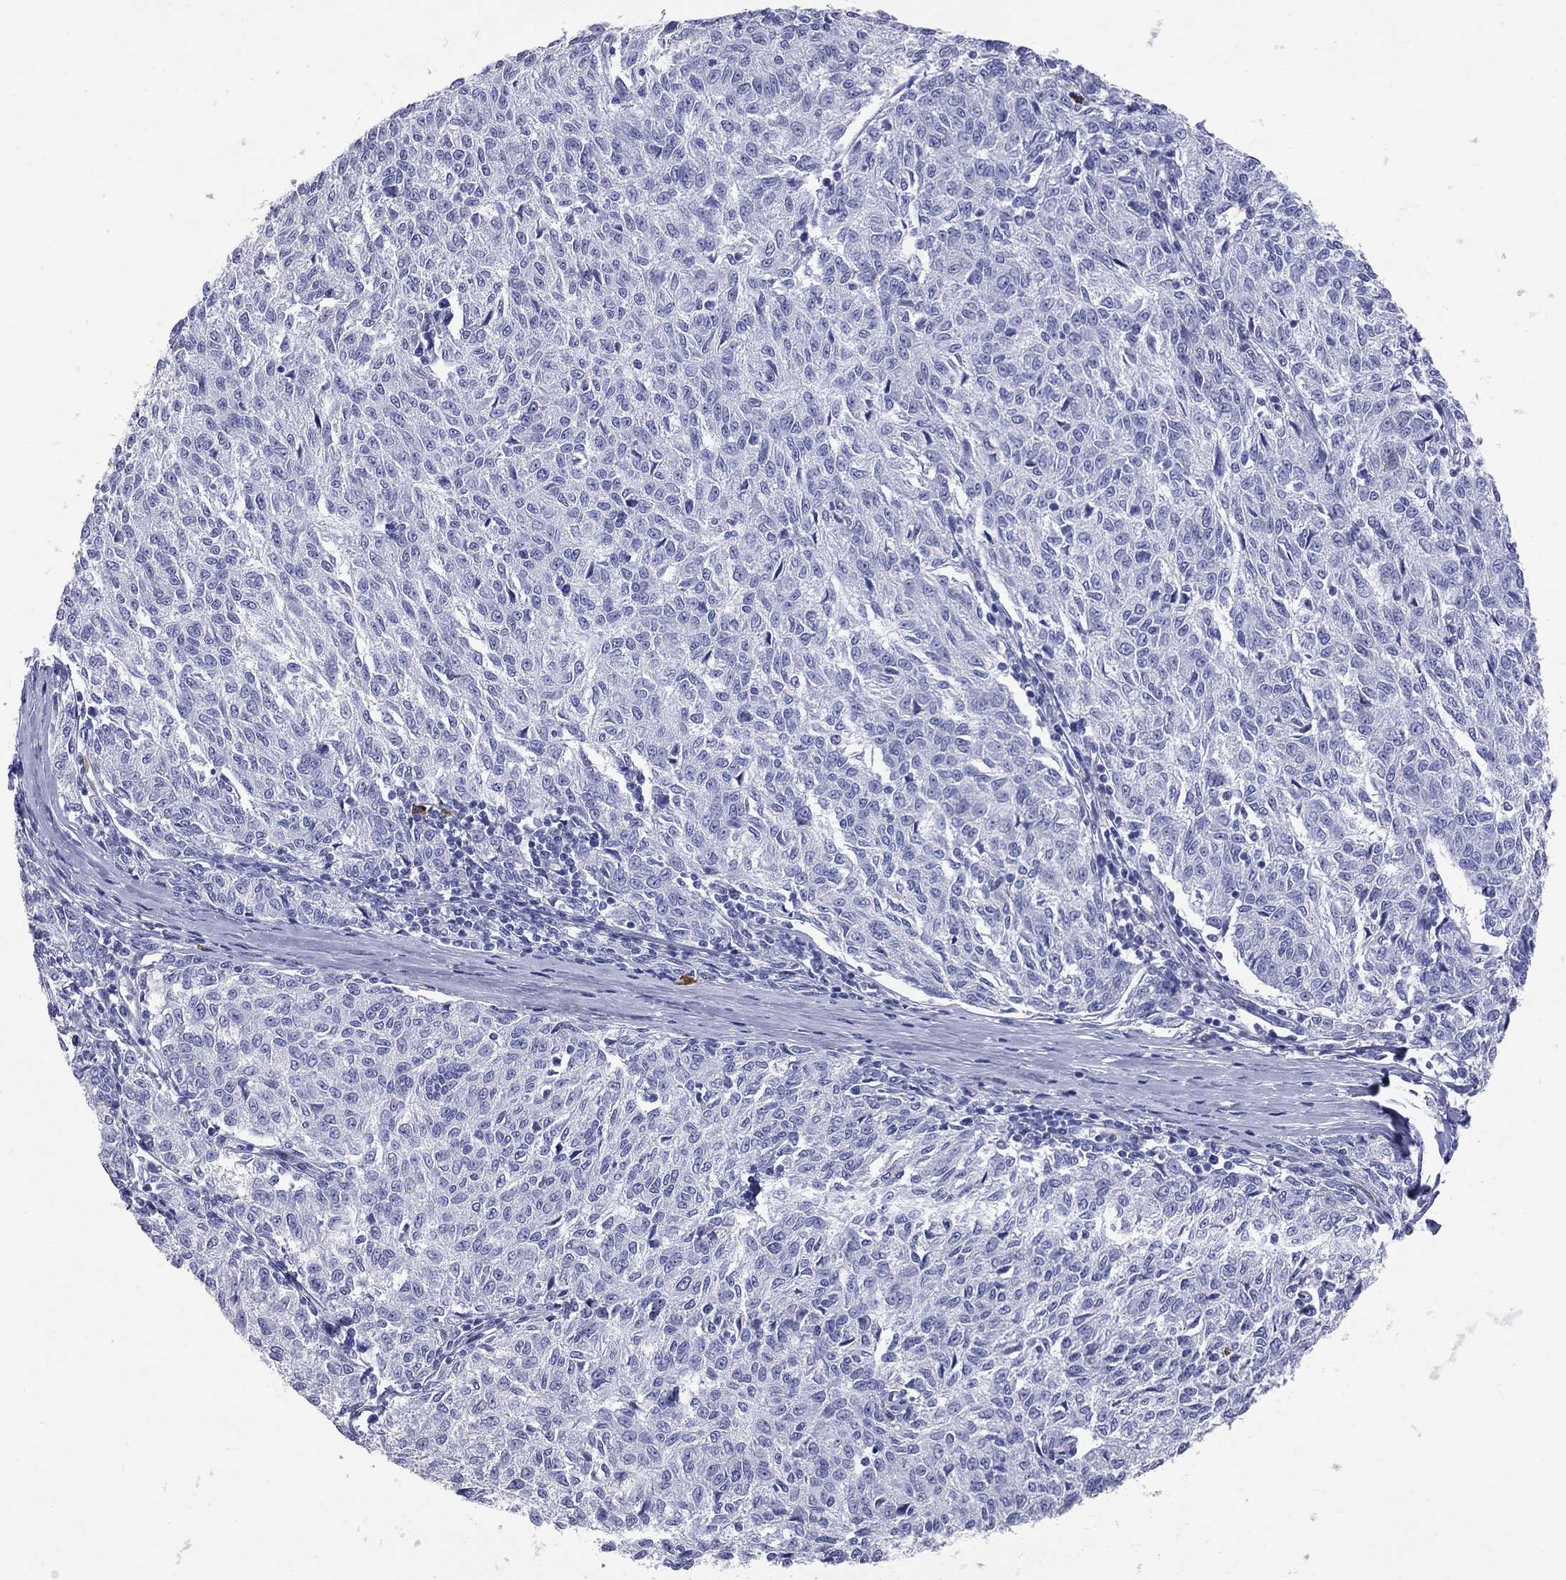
{"staining": {"intensity": "negative", "quantity": "none", "location": "none"}, "tissue": "melanoma", "cell_type": "Tumor cells", "image_type": "cancer", "snomed": [{"axis": "morphology", "description": "Malignant melanoma, NOS"}, {"axis": "topography", "description": "Skin"}], "caption": "A histopathology image of human malignant melanoma is negative for staining in tumor cells.", "gene": "PHOX2B", "patient": {"sex": "female", "age": 72}}